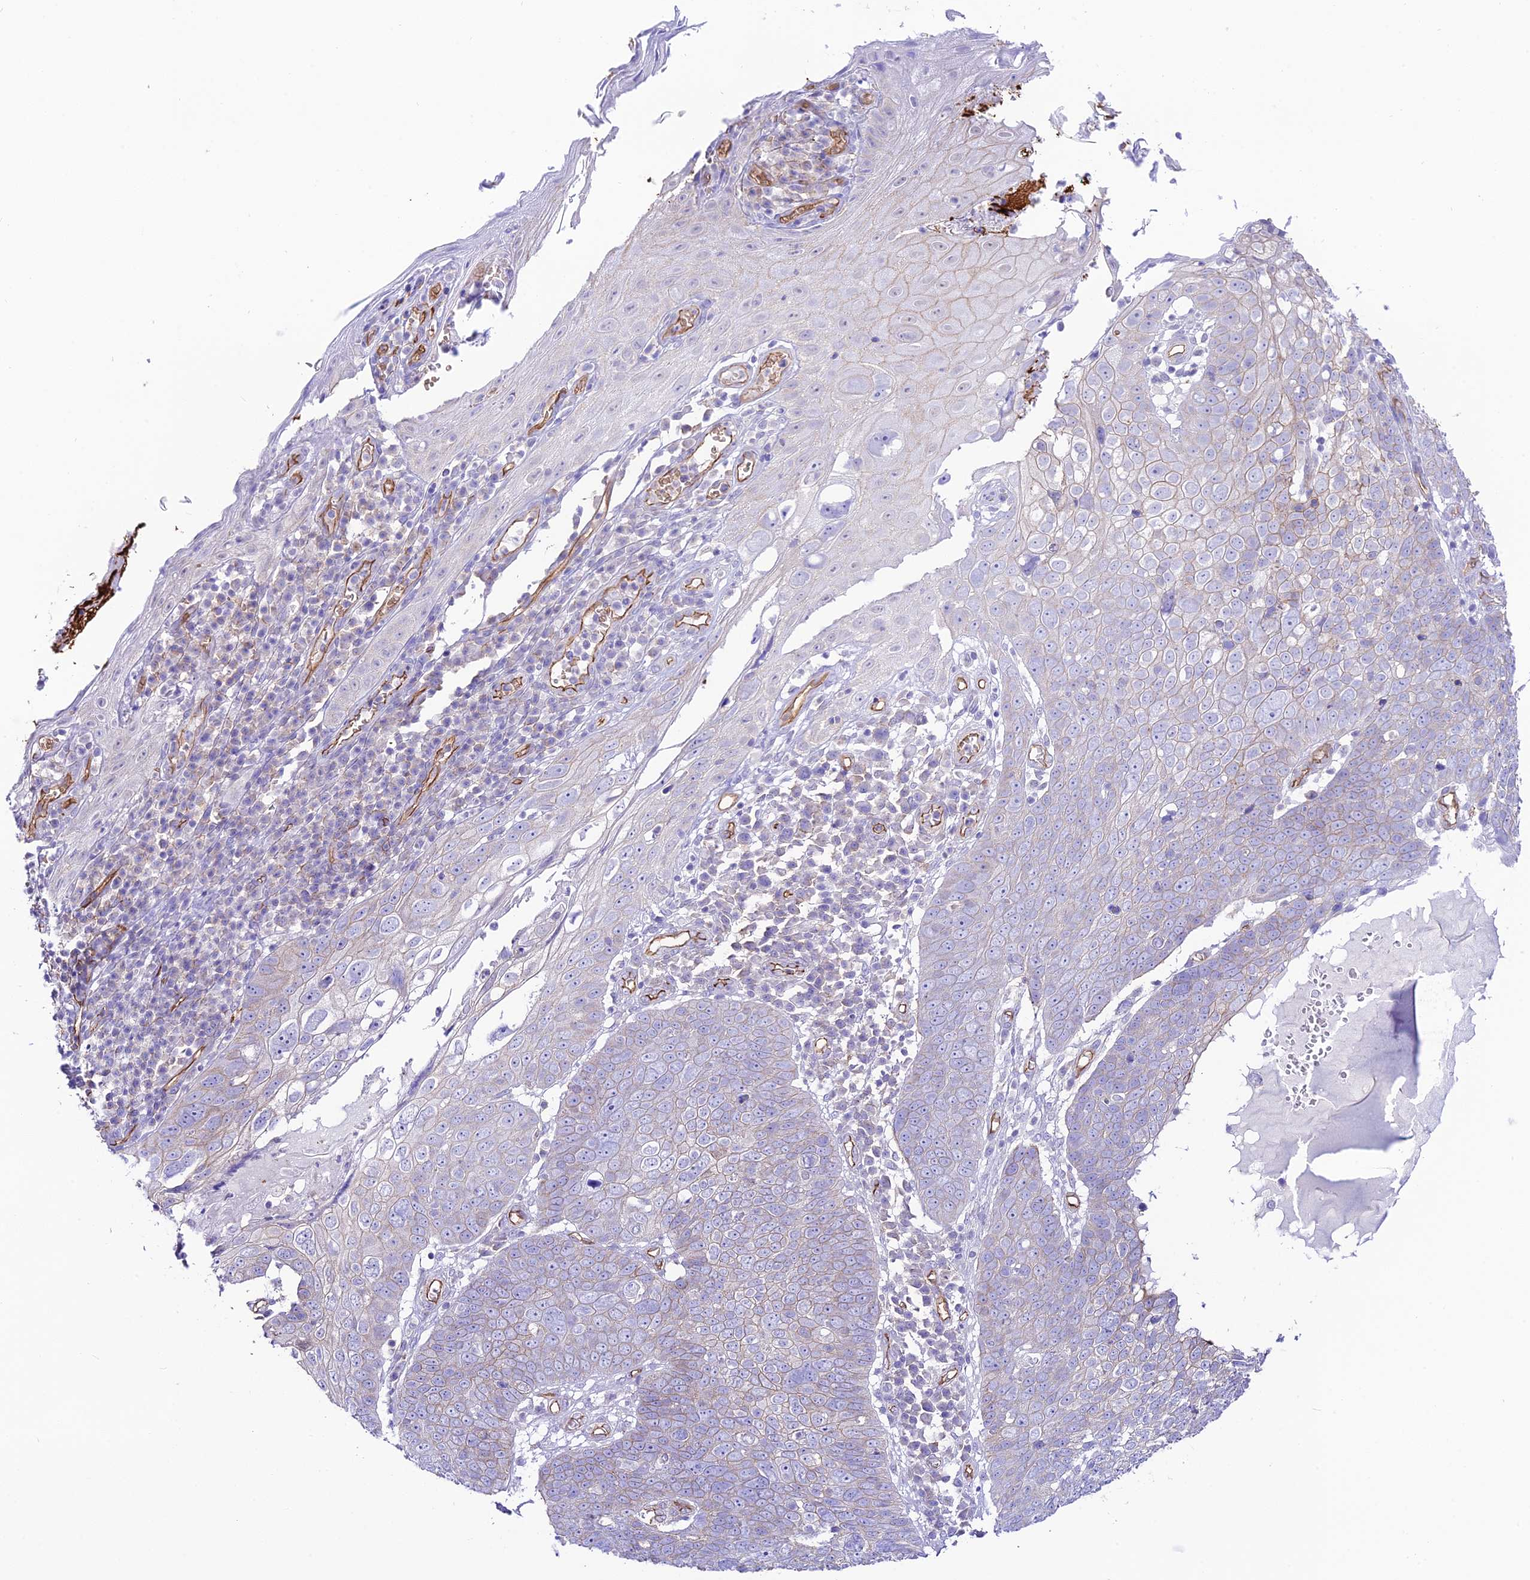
{"staining": {"intensity": "negative", "quantity": "none", "location": "none"}, "tissue": "skin cancer", "cell_type": "Tumor cells", "image_type": "cancer", "snomed": [{"axis": "morphology", "description": "Squamous cell carcinoma, NOS"}, {"axis": "topography", "description": "Skin"}], "caption": "This is a image of immunohistochemistry staining of skin cancer, which shows no expression in tumor cells.", "gene": "YPEL5", "patient": {"sex": "male", "age": 71}}